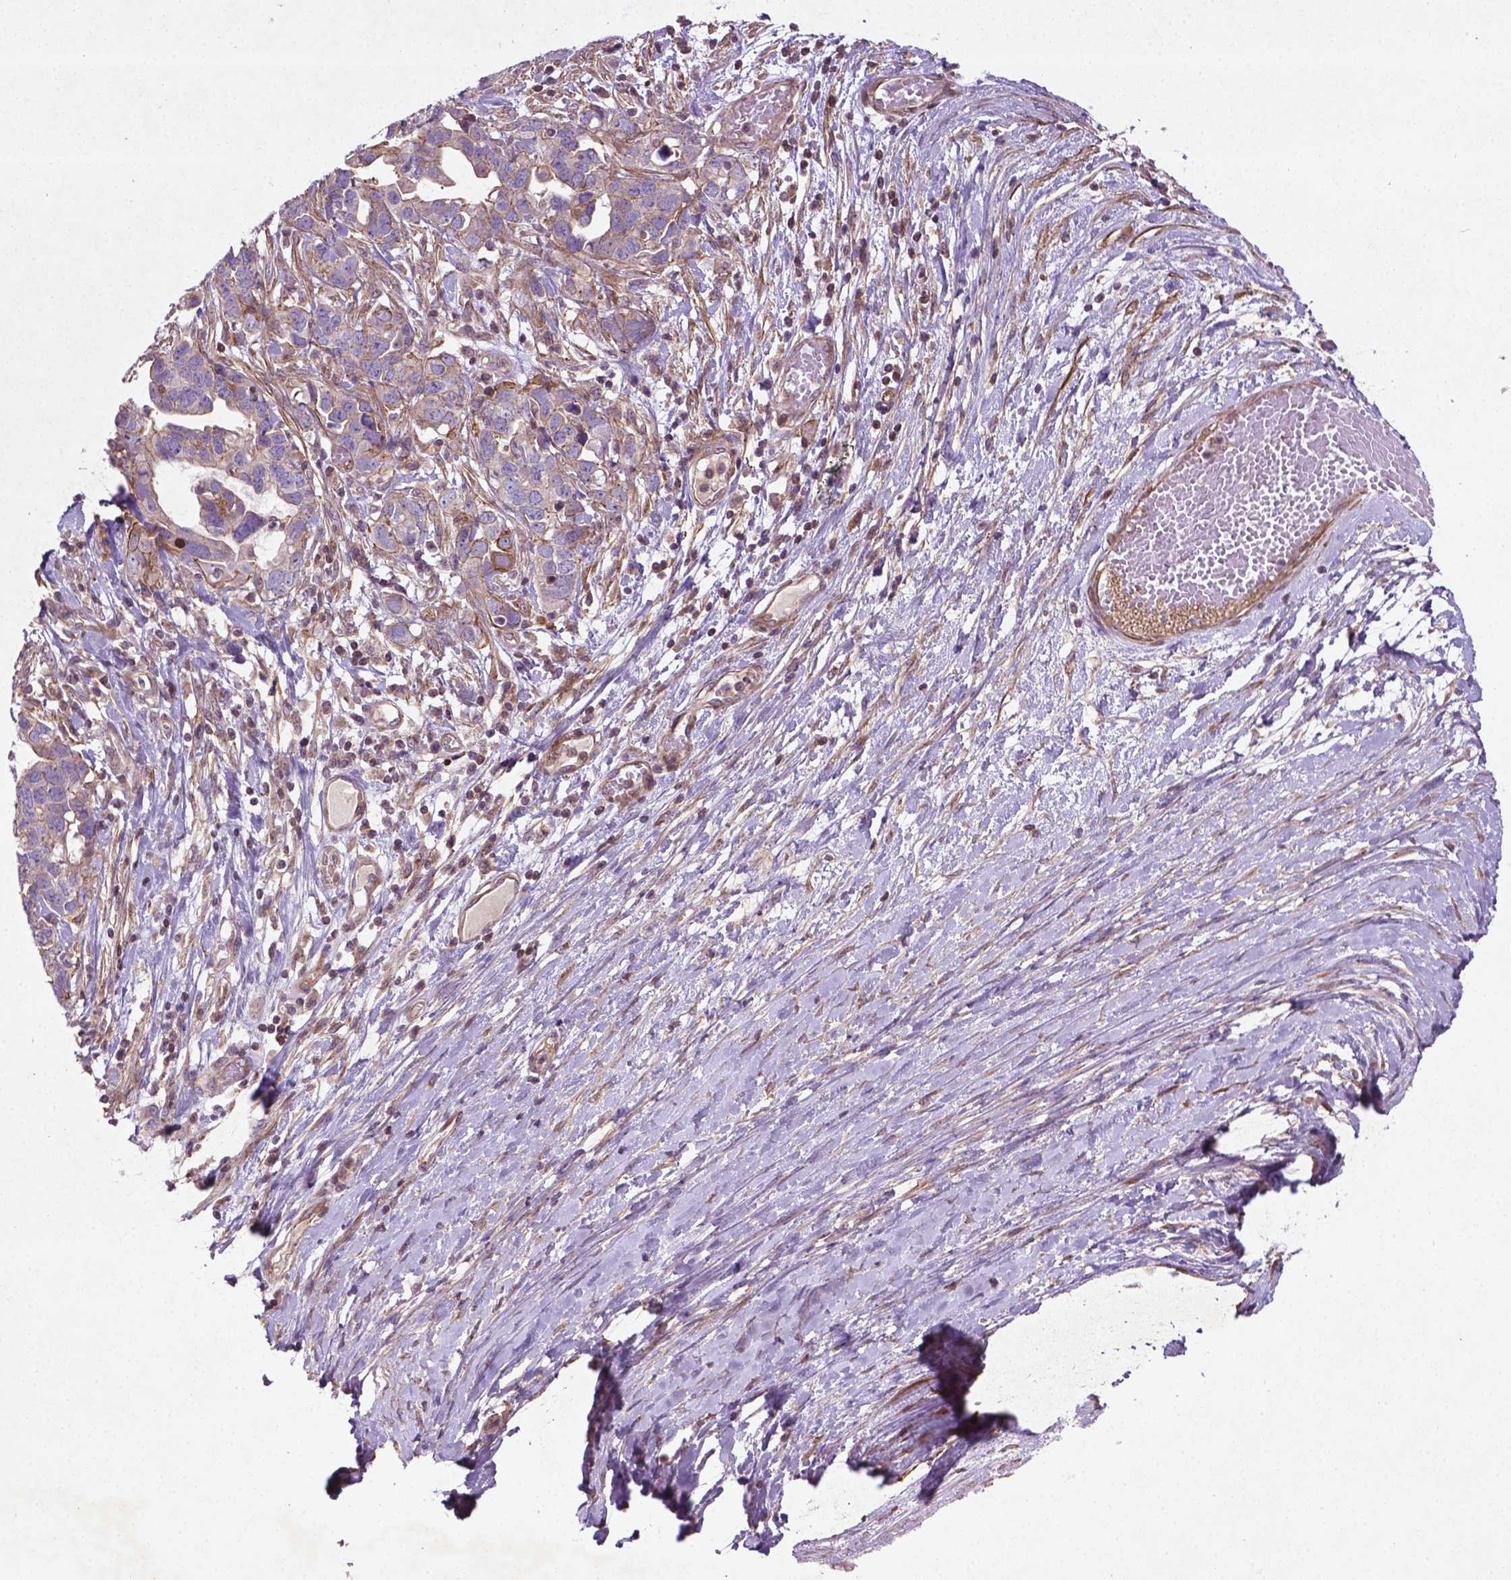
{"staining": {"intensity": "weak", "quantity": "<25%", "location": "cytoplasmic/membranous"}, "tissue": "ovarian cancer", "cell_type": "Tumor cells", "image_type": "cancer", "snomed": [{"axis": "morphology", "description": "Cystadenocarcinoma, serous, NOS"}, {"axis": "topography", "description": "Ovary"}], "caption": "Tumor cells are negative for protein expression in human serous cystadenocarcinoma (ovarian).", "gene": "TCHP", "patient": {"sex": "female", "age": 54}}